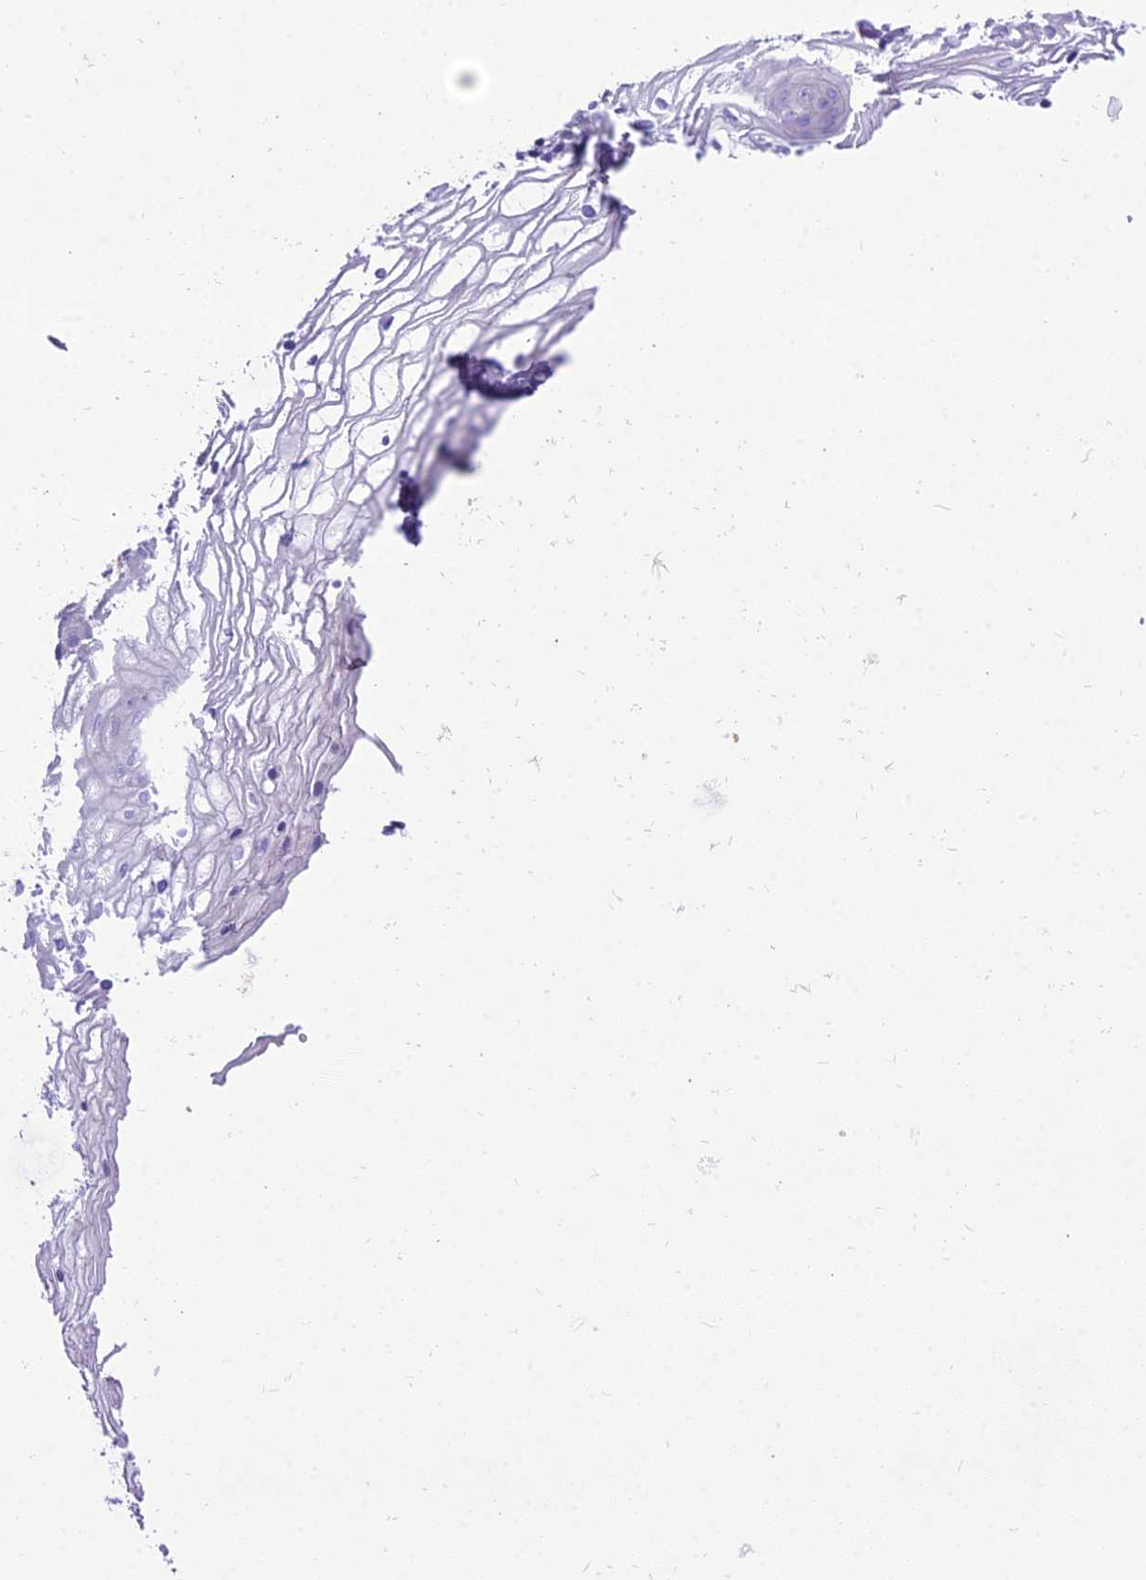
{"staining": {"intensity": "negative", "quantity": "none", "location": "none"}, "tissue": "vagina", "cell_type": "Squamous epithelial cells", "image_type": "normal", "snomed": [{"axis": "morphology", "description": "Normal tissue, NOS"}, {"axis": "topography", "description": "Vagina"}], "caption": "The micrograph exhibits no significant expression in squamous epithelial cells of vagina.", "gene": "GFRA1", "patient": {"sex": "female", "age": 34}}